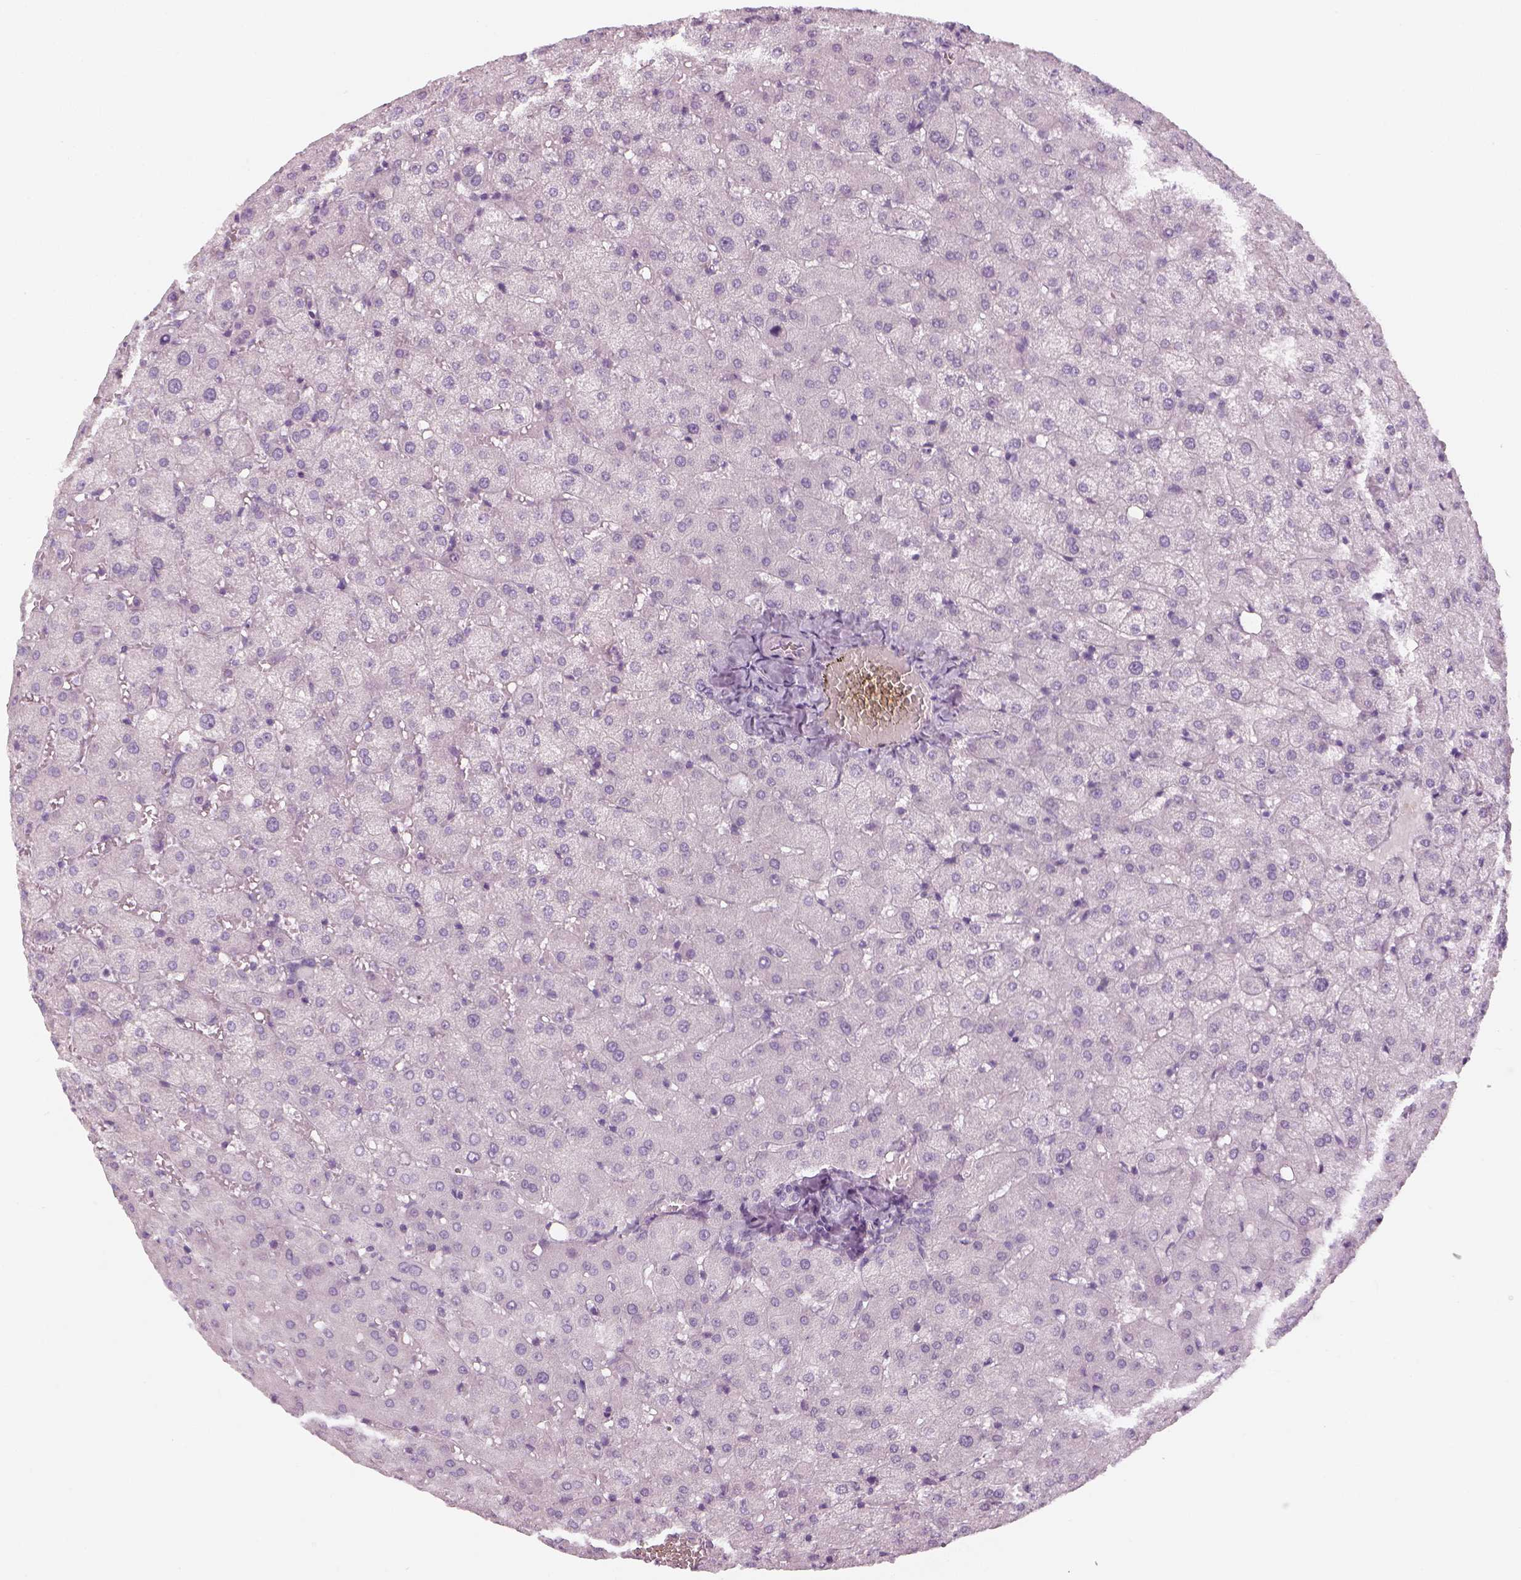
{"staining": {"intensity": "negative", "quantity": "none", "location": "none"}, "tissue": "liver", "cell_type": "Cholangiocytes", "image_type": "normal", "snomed": [{"axis": "morphology", "description": "Normal tissue, NOS"}, {"axis": "topography", "description": "Liver"}], "caption": "A high-resolution image shows IHC staining of unremarkable liver, which reveals no significant positivity in cholangiocytes. (Brightfield microscopy of DAB immunohistochemistry at high magnification).", "gene": "PRAME", "patient": {"sex": "female", "age": 50}}